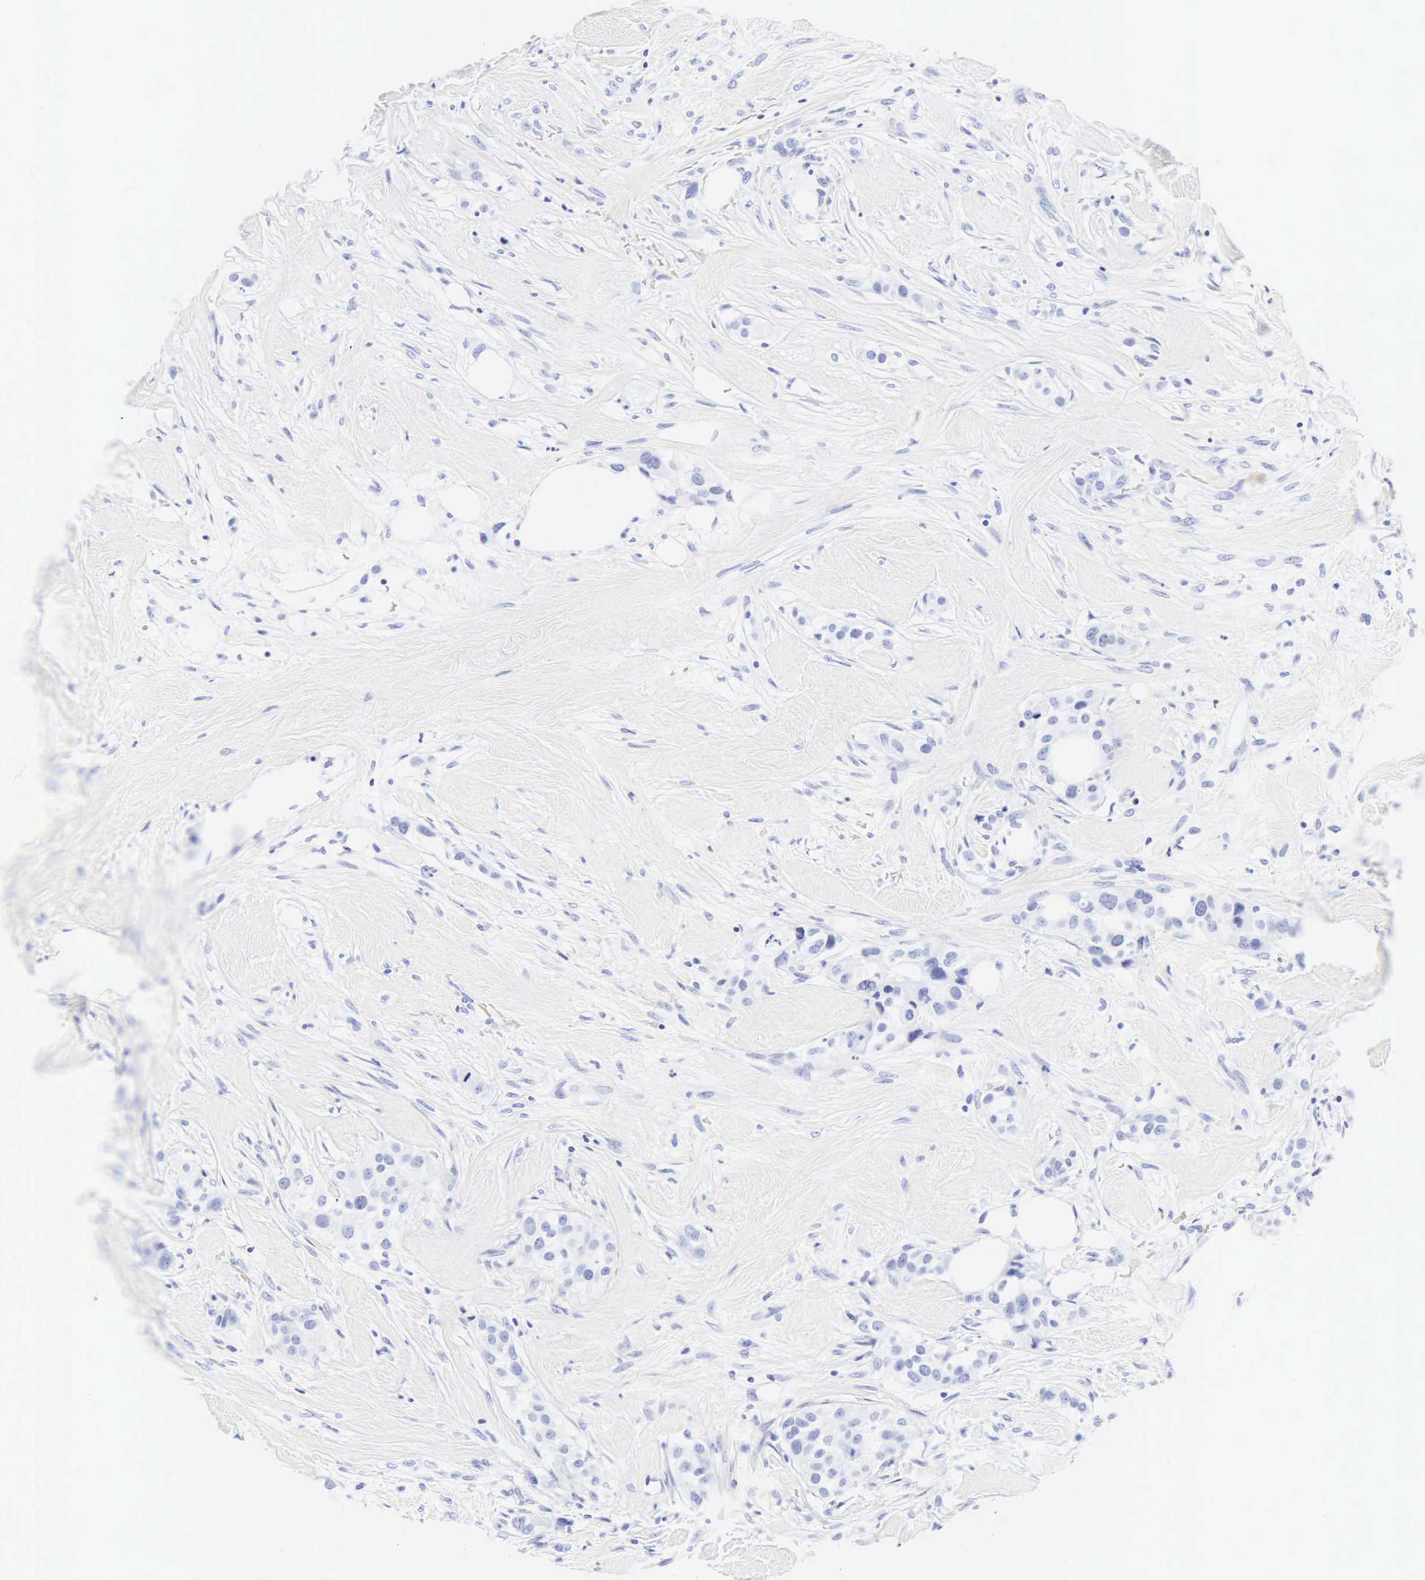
{"staining": {"intensity": "negative", "quantity": "none", "location": "none"}, "tissue": "breast cancer", "cell_type": "Tumor cells", "image_type": "cancer", "snomed": [{"axis": "morphology", "description": "Duct carcinoma"}, {"axis": "topography", "description": "Breast"}], "caption": "Protein analysis of breast infiltrating ductal carcinoma demonstrates no significant positivity in tumor cells. The staining is performed using DAB (3,3'-diaminobenzidine) brown chromogen with nuclei counter-stained in using hematoxylin.", "gene": "CGB3", "patient": {"sex": "female", "age": 45}}